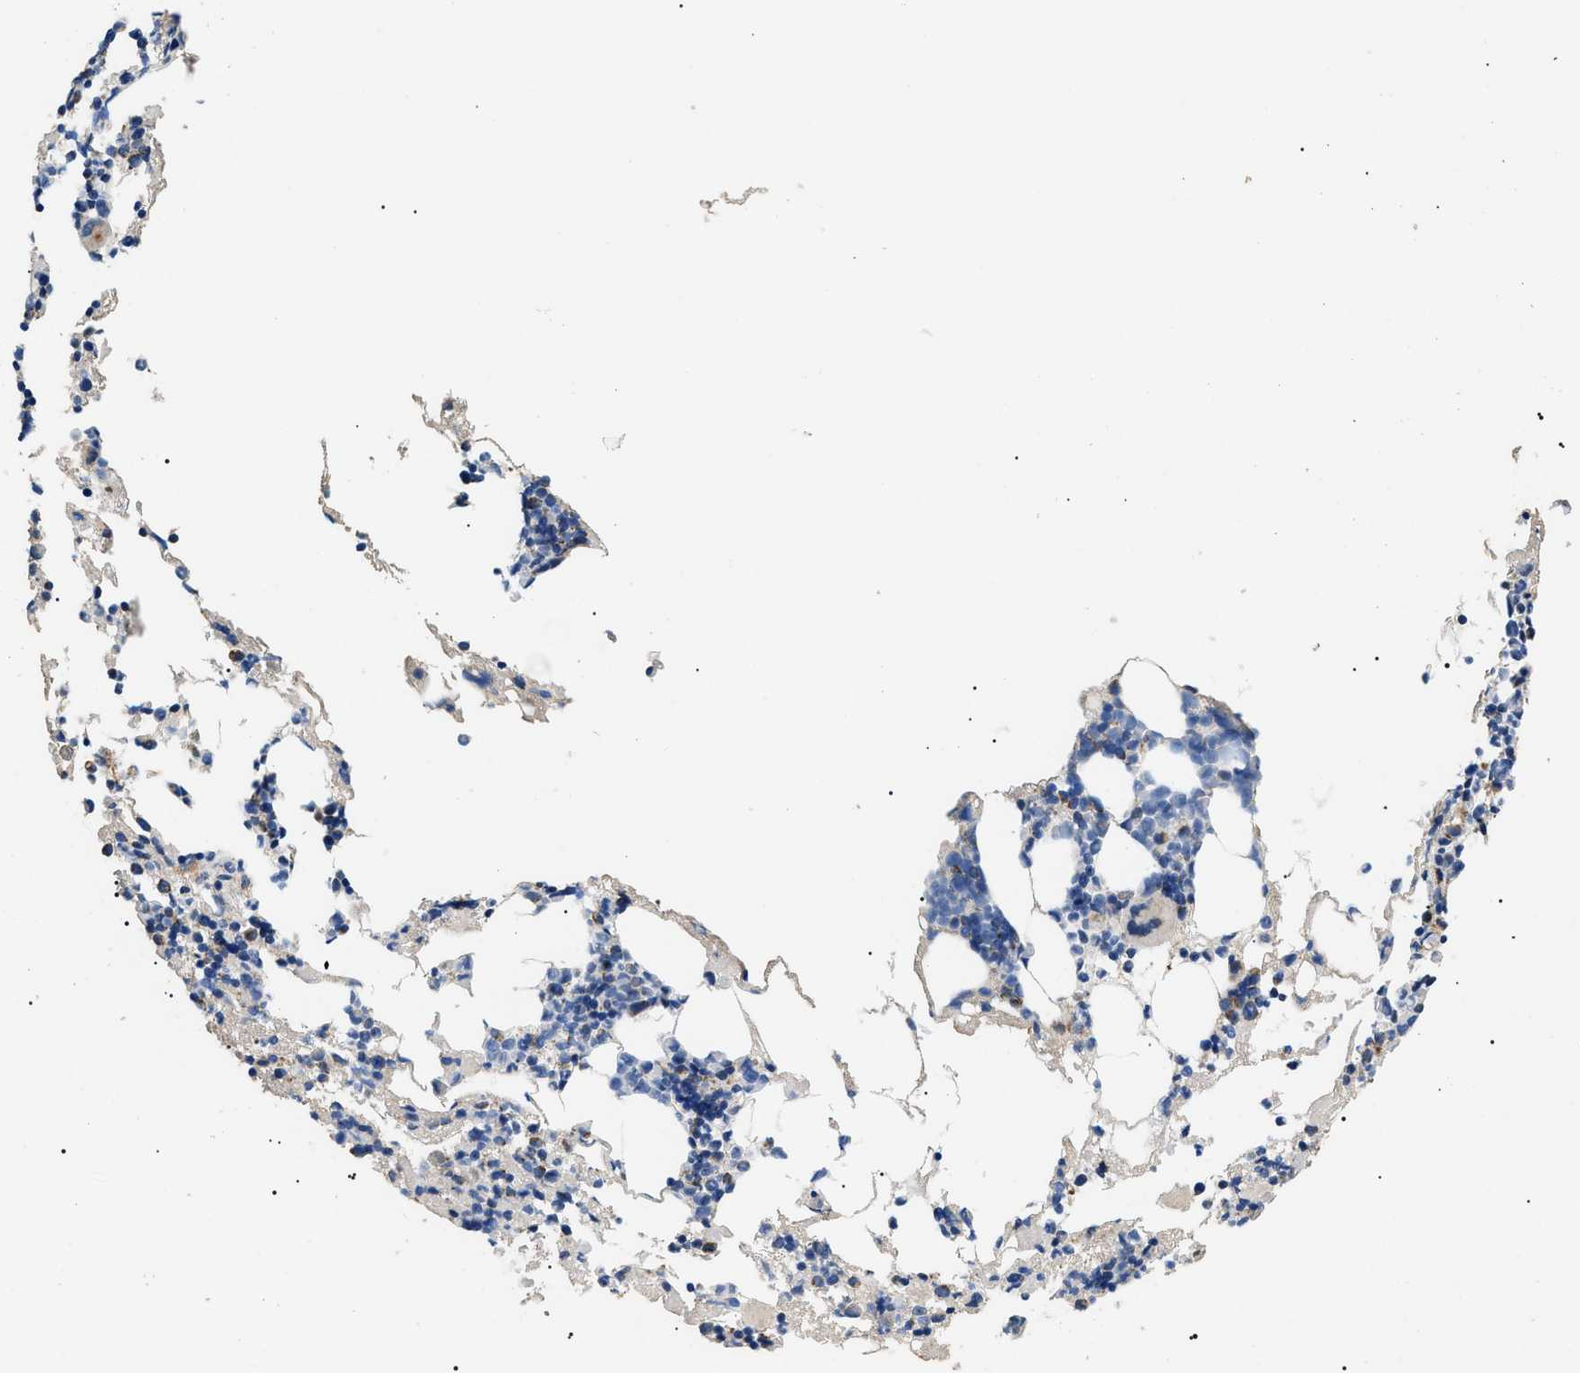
{"staining": {"intensity": "negative", "quantity": "none", "location": "none"}, "tissue": "bone marrow", "cell_type": "Hematopoietic cells", "image_type": "normal", "snomed": [{"axis": "morphology", "description": "Normal tissue, NOS"}, {"axis": "morphology", "description": "Inflammation, NOS"}, {"axis": "topography", "description": "Bone marrow"}], "caption": "Hematopoietic cells show no significant protein staining in benign bone marrow. (Immunohistochemistry (ihc), brightfield microscopy, high magnification).", "gene": "TOMM6", "patient": {"sex": "female", "age": 64}}